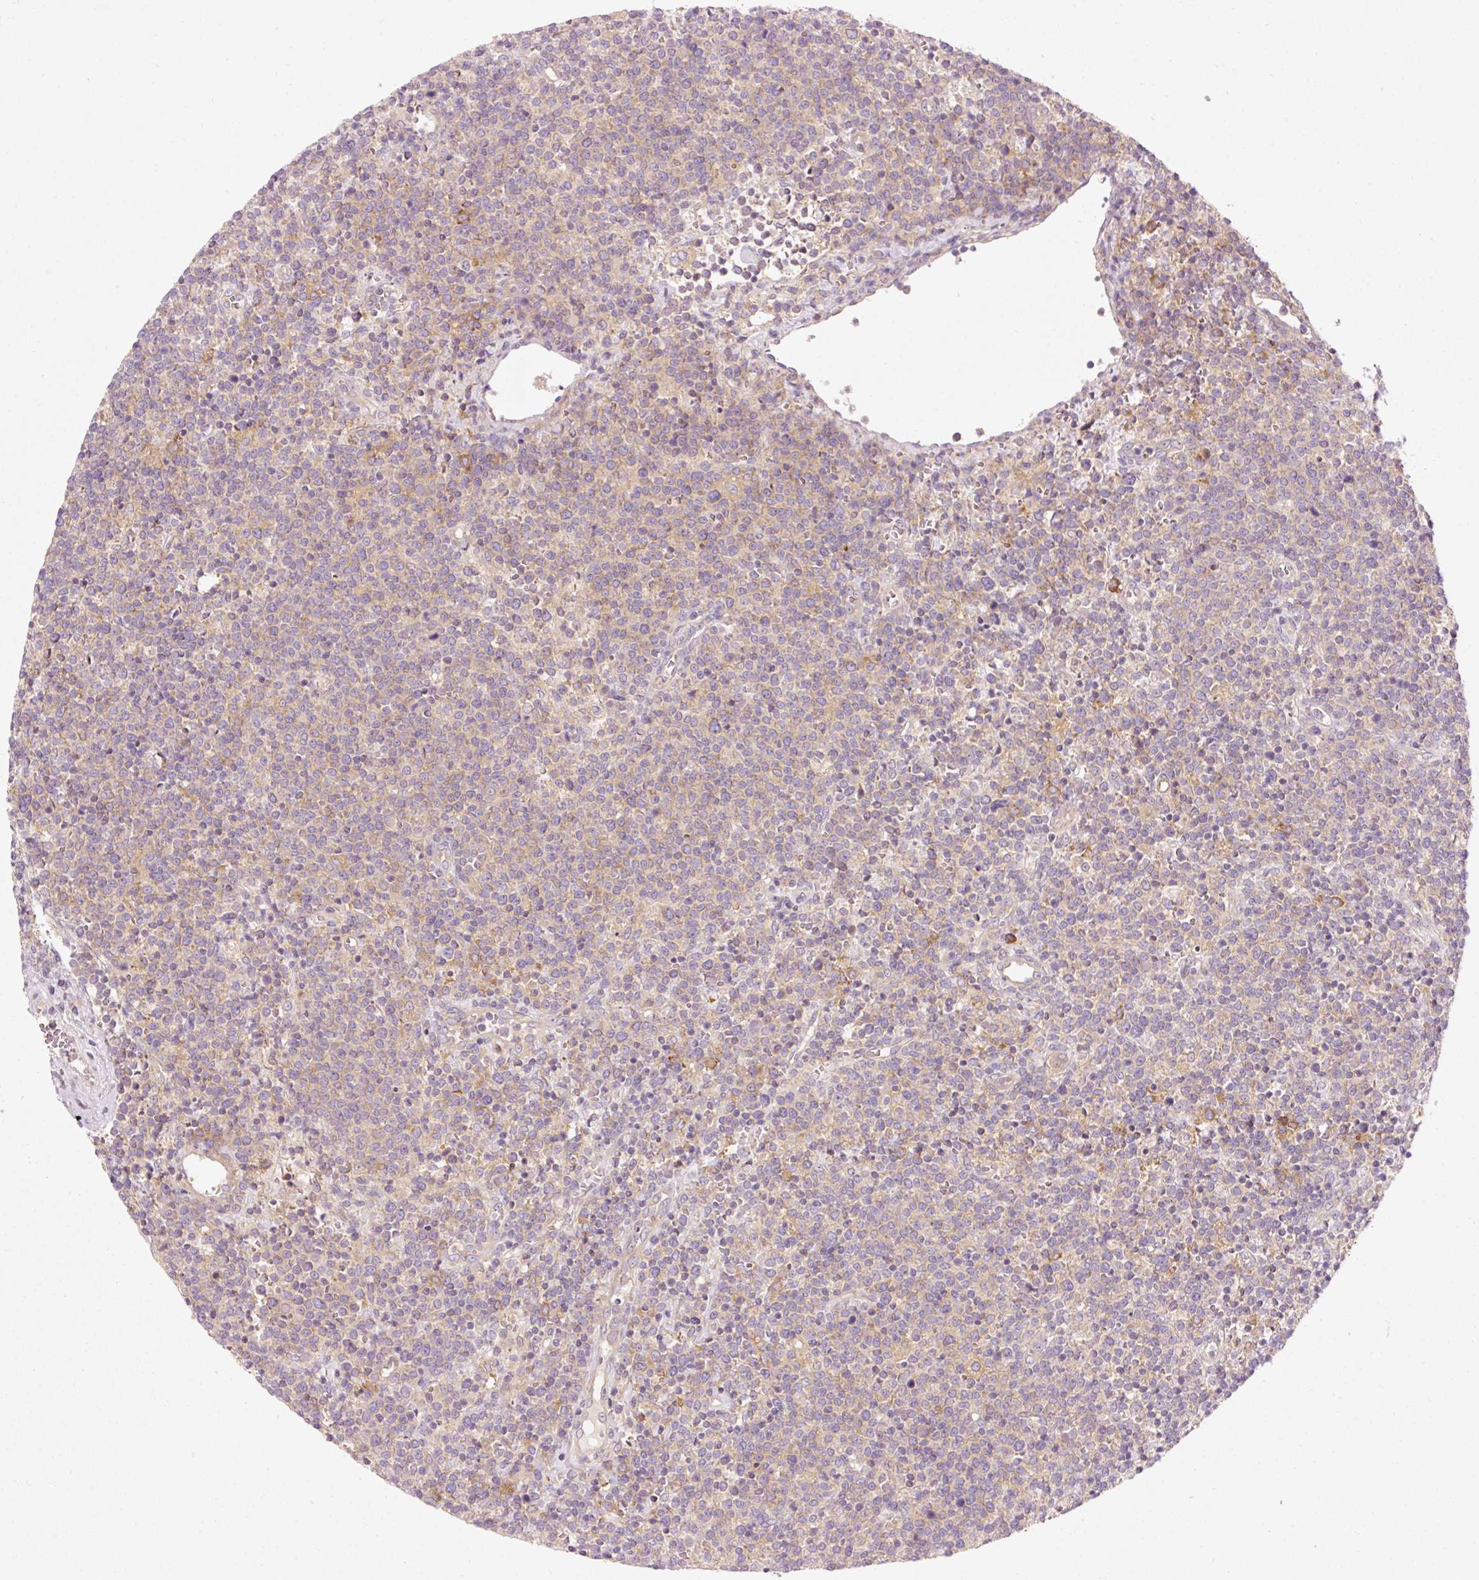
{"staining": {"intensity": "weak", "quantity": "<25%", "location": "cytoplasmic/membranous"}, "tissue": "lymphoma", "cell_type": "Tumor cells", "image_type": "cancer", "snomed": [{"axis": "morphology", "description": "Malignant lymphoma, non-Hodgkin's type, High grade"}, {"axis": "topography", "description": "Lymph node"}], "caption": "There is no significant positivity in tumor cells of high-grade malignant lymphoma, non-Hodgkin's type.", "gene": "NAPA", "patient": {"sex": "male", "age": 61}}